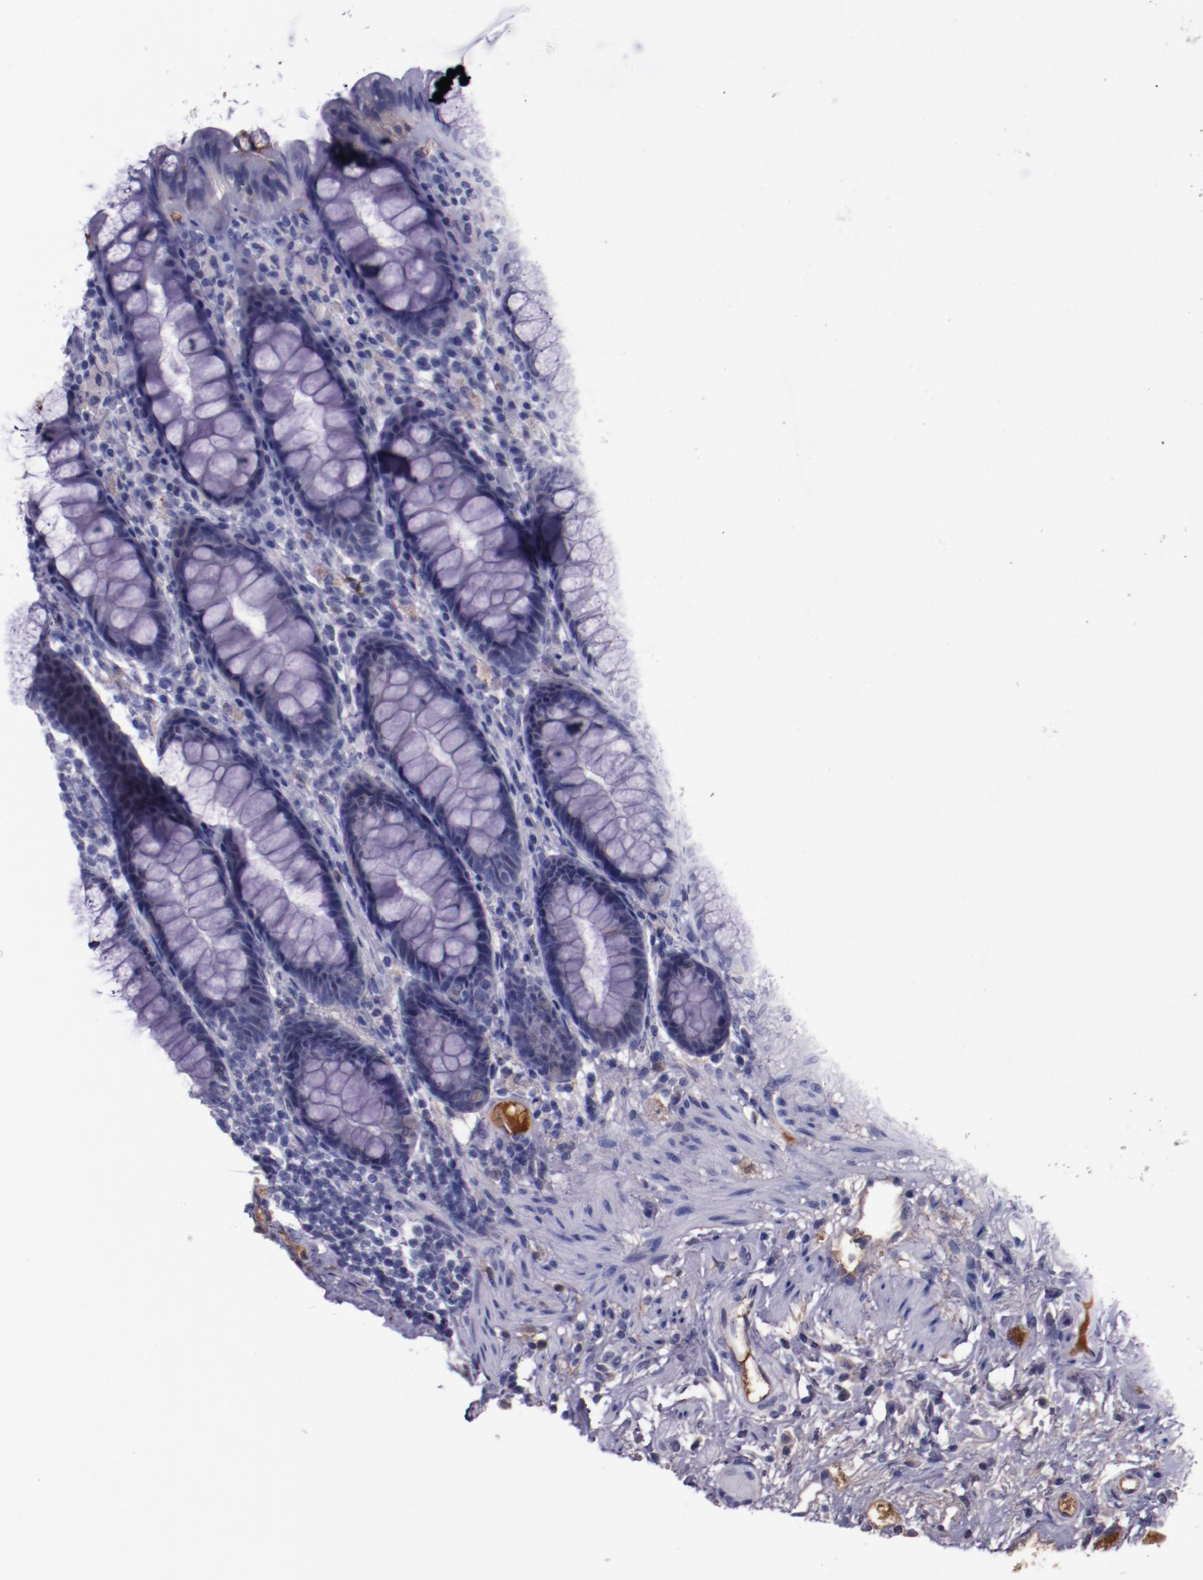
{"staining": {"intensity": "moderate", "quantity": "<25%", "location": "cytoplasmic/membranous"}, "tissue": "rectum", "cell_type": "Glandular cells", "image_type": "normal", "snomed": [{"axis": "morphology", "description": "Normal tissue, NOS"}, {"axis": "topography", "description": "Rectum"}], "caption": "Benign rectum exhibits moderate cytoplasmic/membranous staining in approximately <25% of glandular cells, visualized by immunohistochemistry. (IHC, brightfield microscopy, high magnification).", "gene": "APOH", "patient": {"sex": "male", "age": 92}}